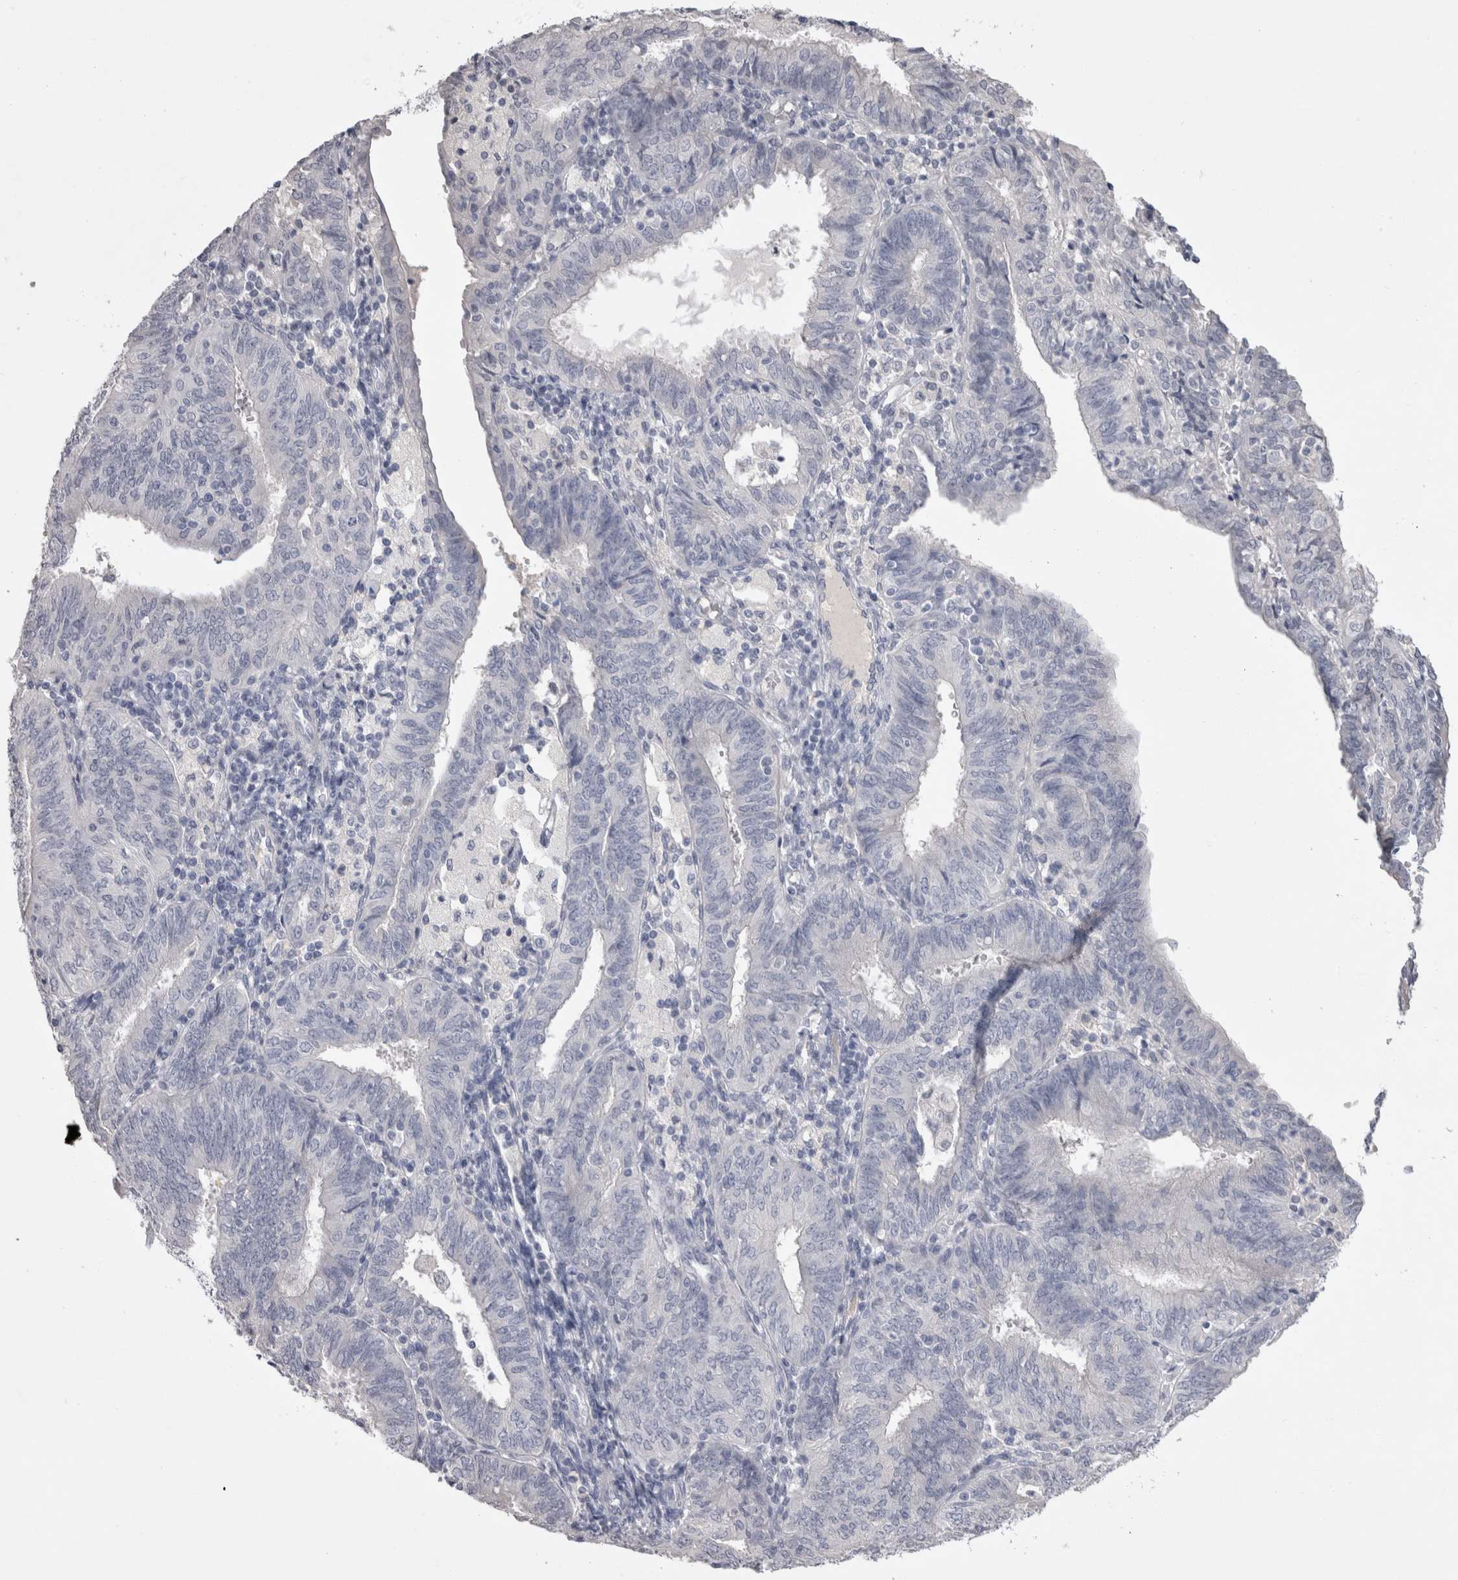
{"staining": {"intensity": "negative", "quantity": "none", "location": "none"}, "tissue": "endometrial cancer", "cell_type": "Tumor cells", "image_type": "cancer", "snomed": [{"axis": "morphology", "description": "Adenocarcinoma, NOS"}, {"axis": "topography", "description": "Endometrium"}], "caption": "IHC histopathology image of neoplastic tissue: adenocarcinoma (endometrial) stained with DAB (3,3'-diaminobenzidine) demonstrates no significant protein positivity in tumor cells. (Immunohistochemistry (ihc), brightfield microscopy, high magnification).", "gene": "ADAM2", "patient": {"sex": "female", "age": 58}}